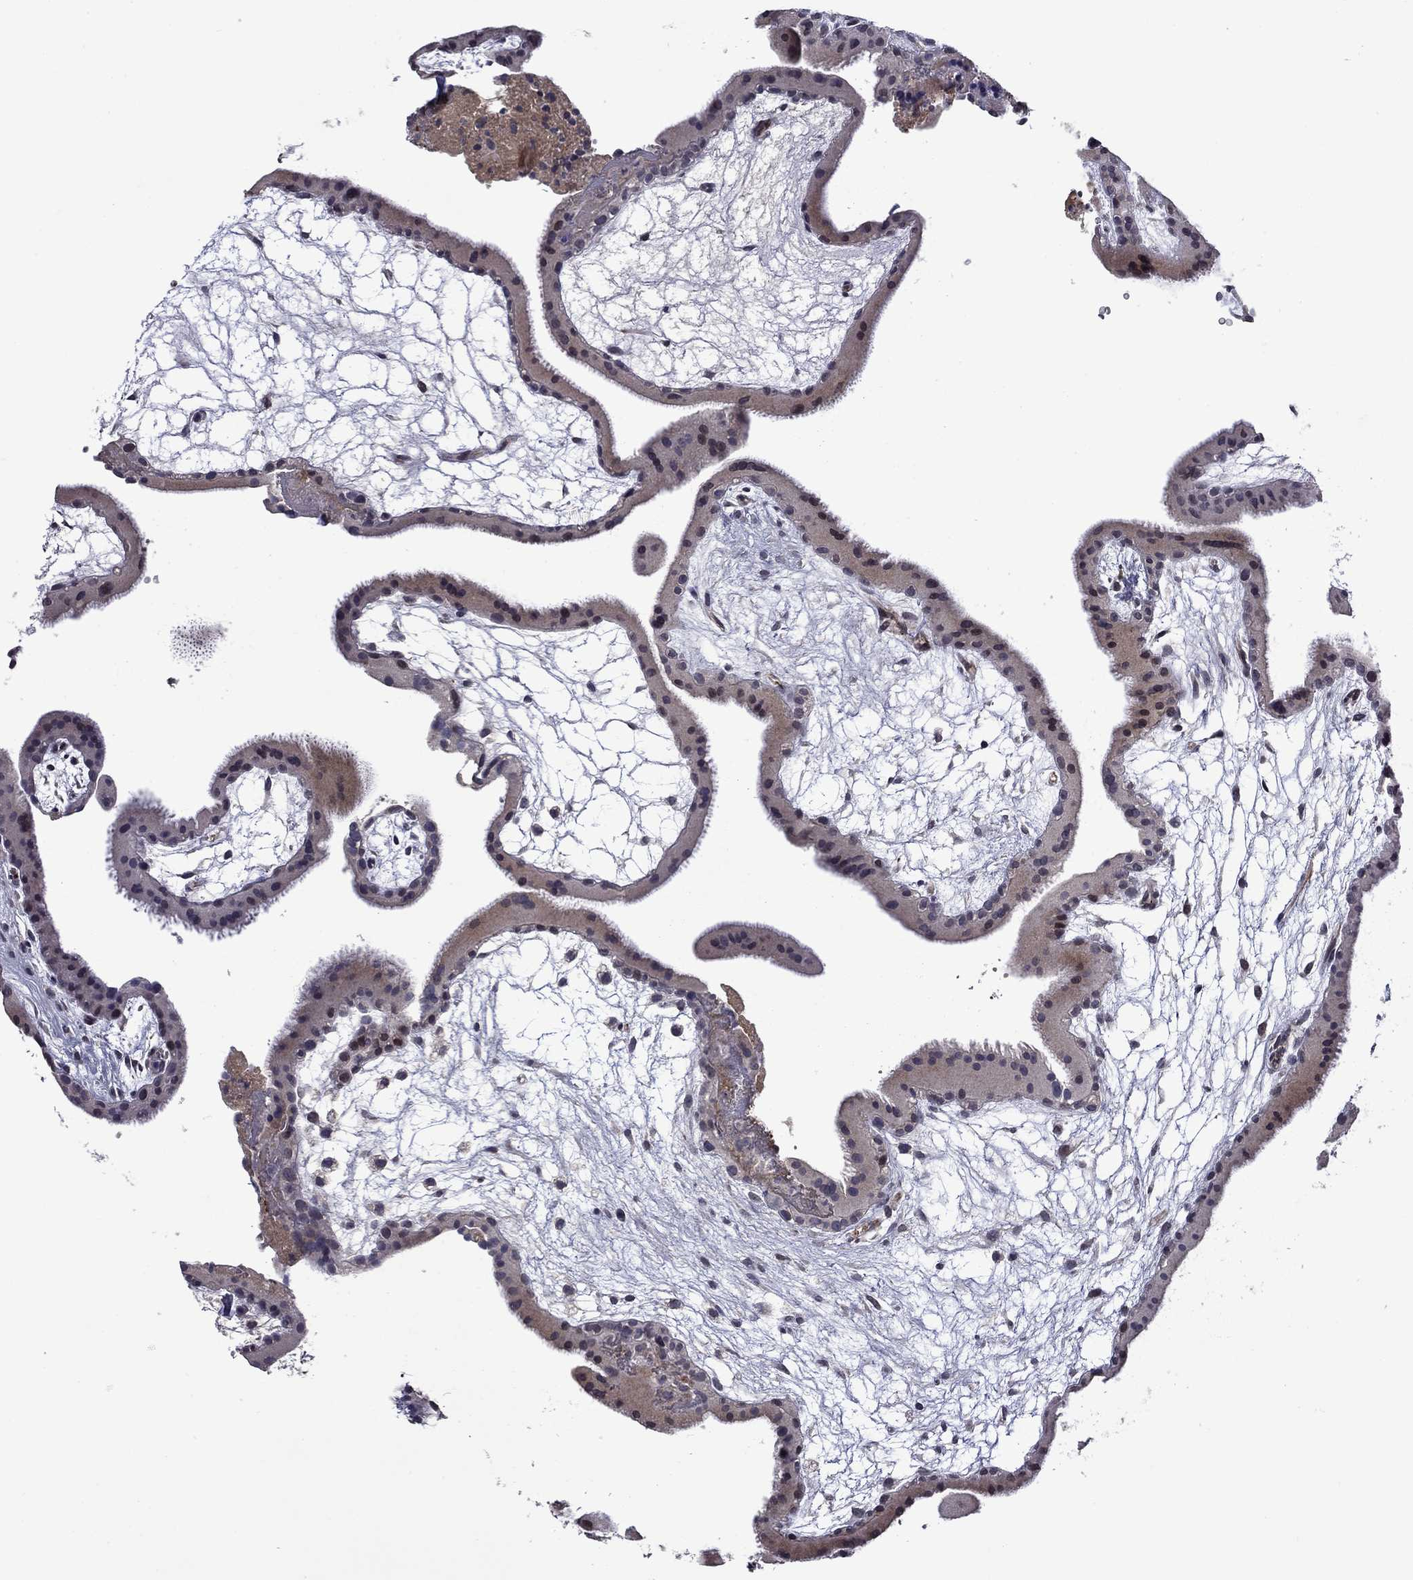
{"staining": {"intensity": "negative", "quantity": "none", "location": "none"}, "tissue": "placenta", "cell_type": "Decidual cells", "image_type": "normal", "snomed": [{"axis": "morphology", "description": "Normal tissue, NOS"}, {"axis": "topography", "description": "Placenta"}], "caption": "Decidual cells show no significant positivity in normal placenta.", "gene": "SLITRK1", "patient": {"sex": "female", "age": 19}}